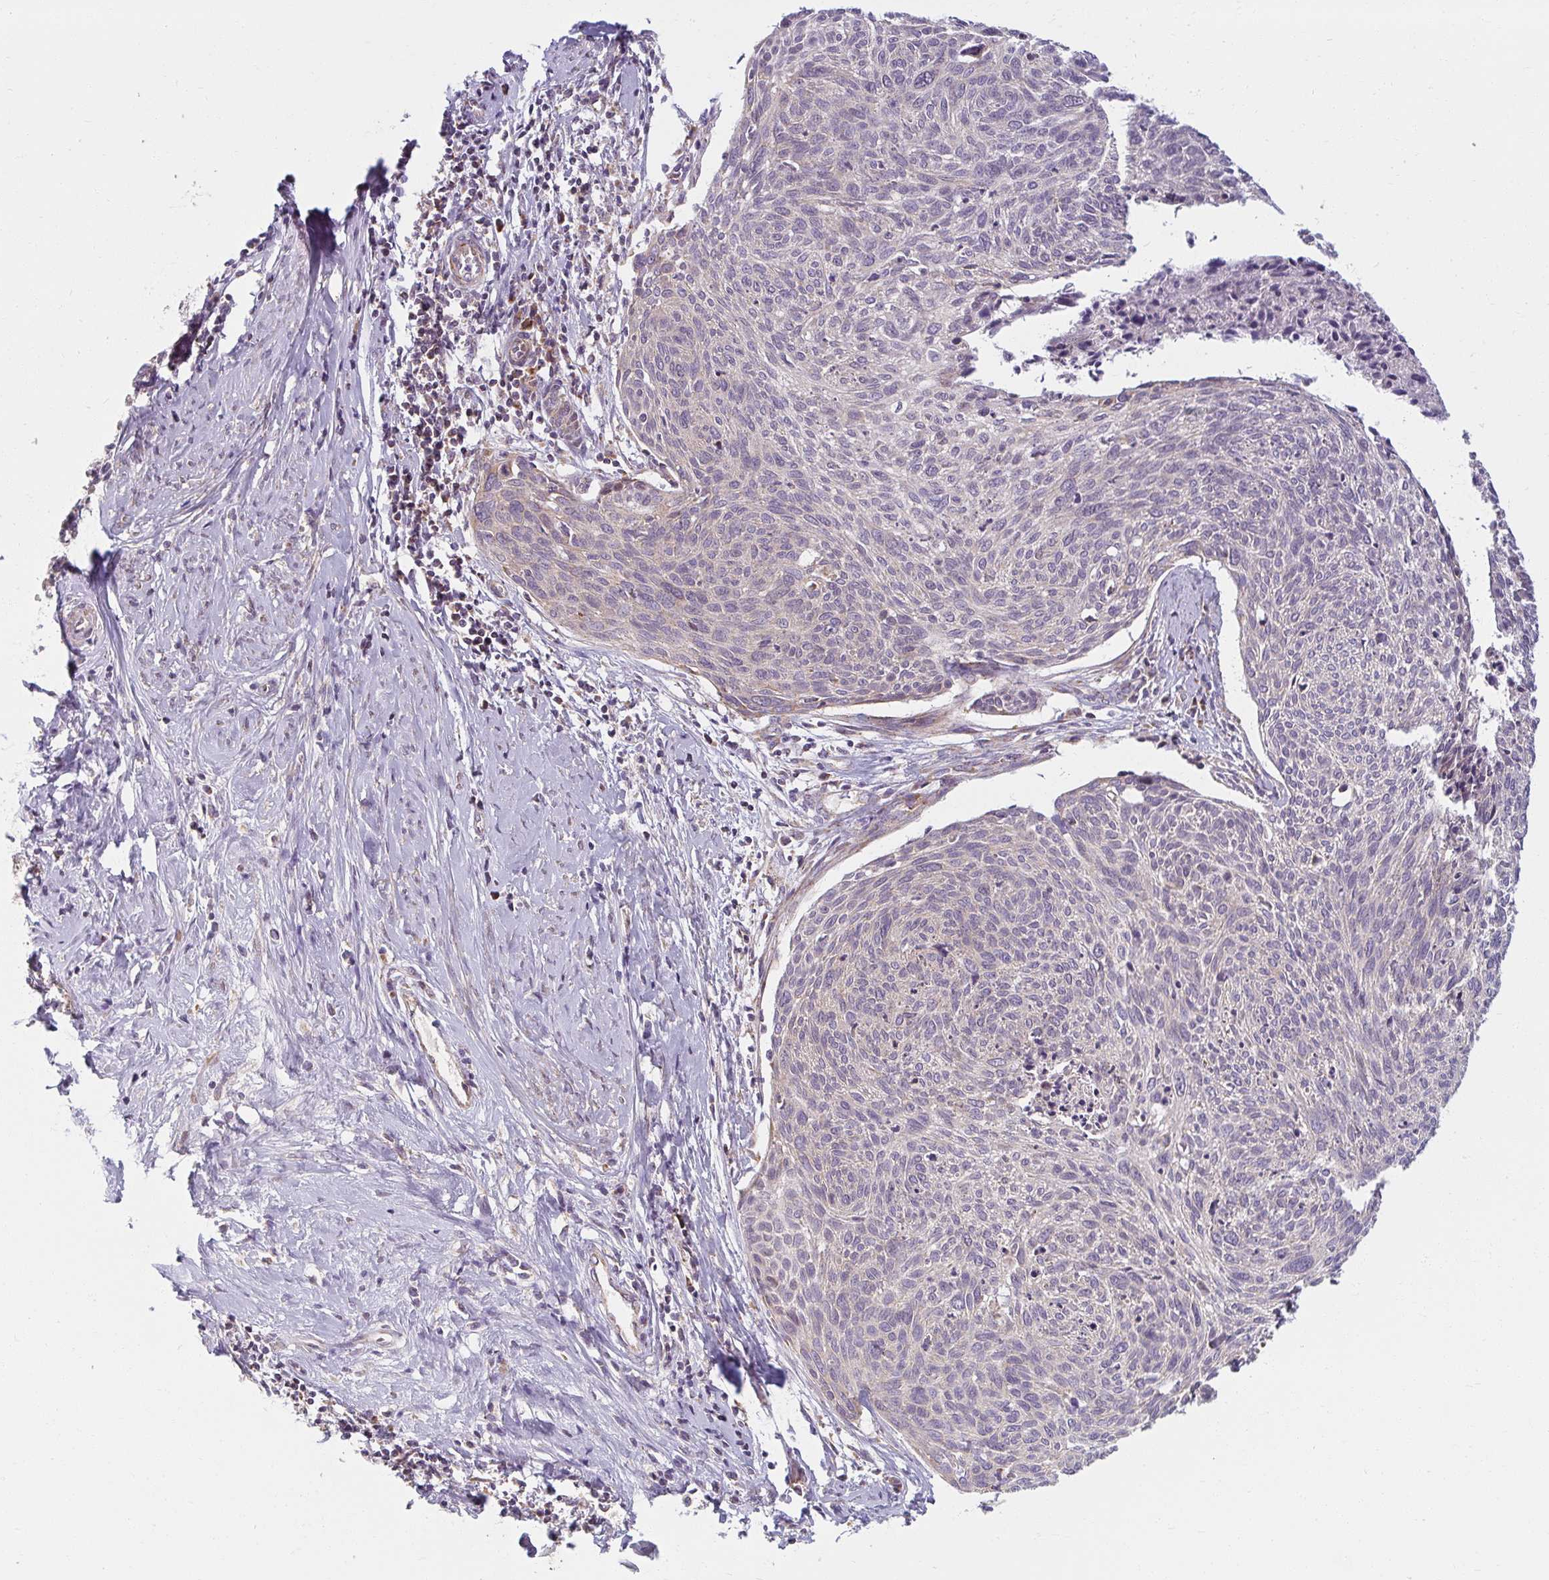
{"staining": {"intensity": "negative", "quantity": "none", "location": "none"}, "tissue": "cervical cancer", "cell_type": "Tumor cells", "image_type": "cancer", "snomed": [{"axis": "morphology", "description": "Squamous cell carcinoma, NOS"}, {"axis": "topography", "description": "Cervix"}], "caption": "A high-resolution image shows immunohistochemistry staining of cervical cancer, which shows no significant expression in tumor cells.", "gene": "SKP2", "patient": {"sex": "female", "age": 49}}